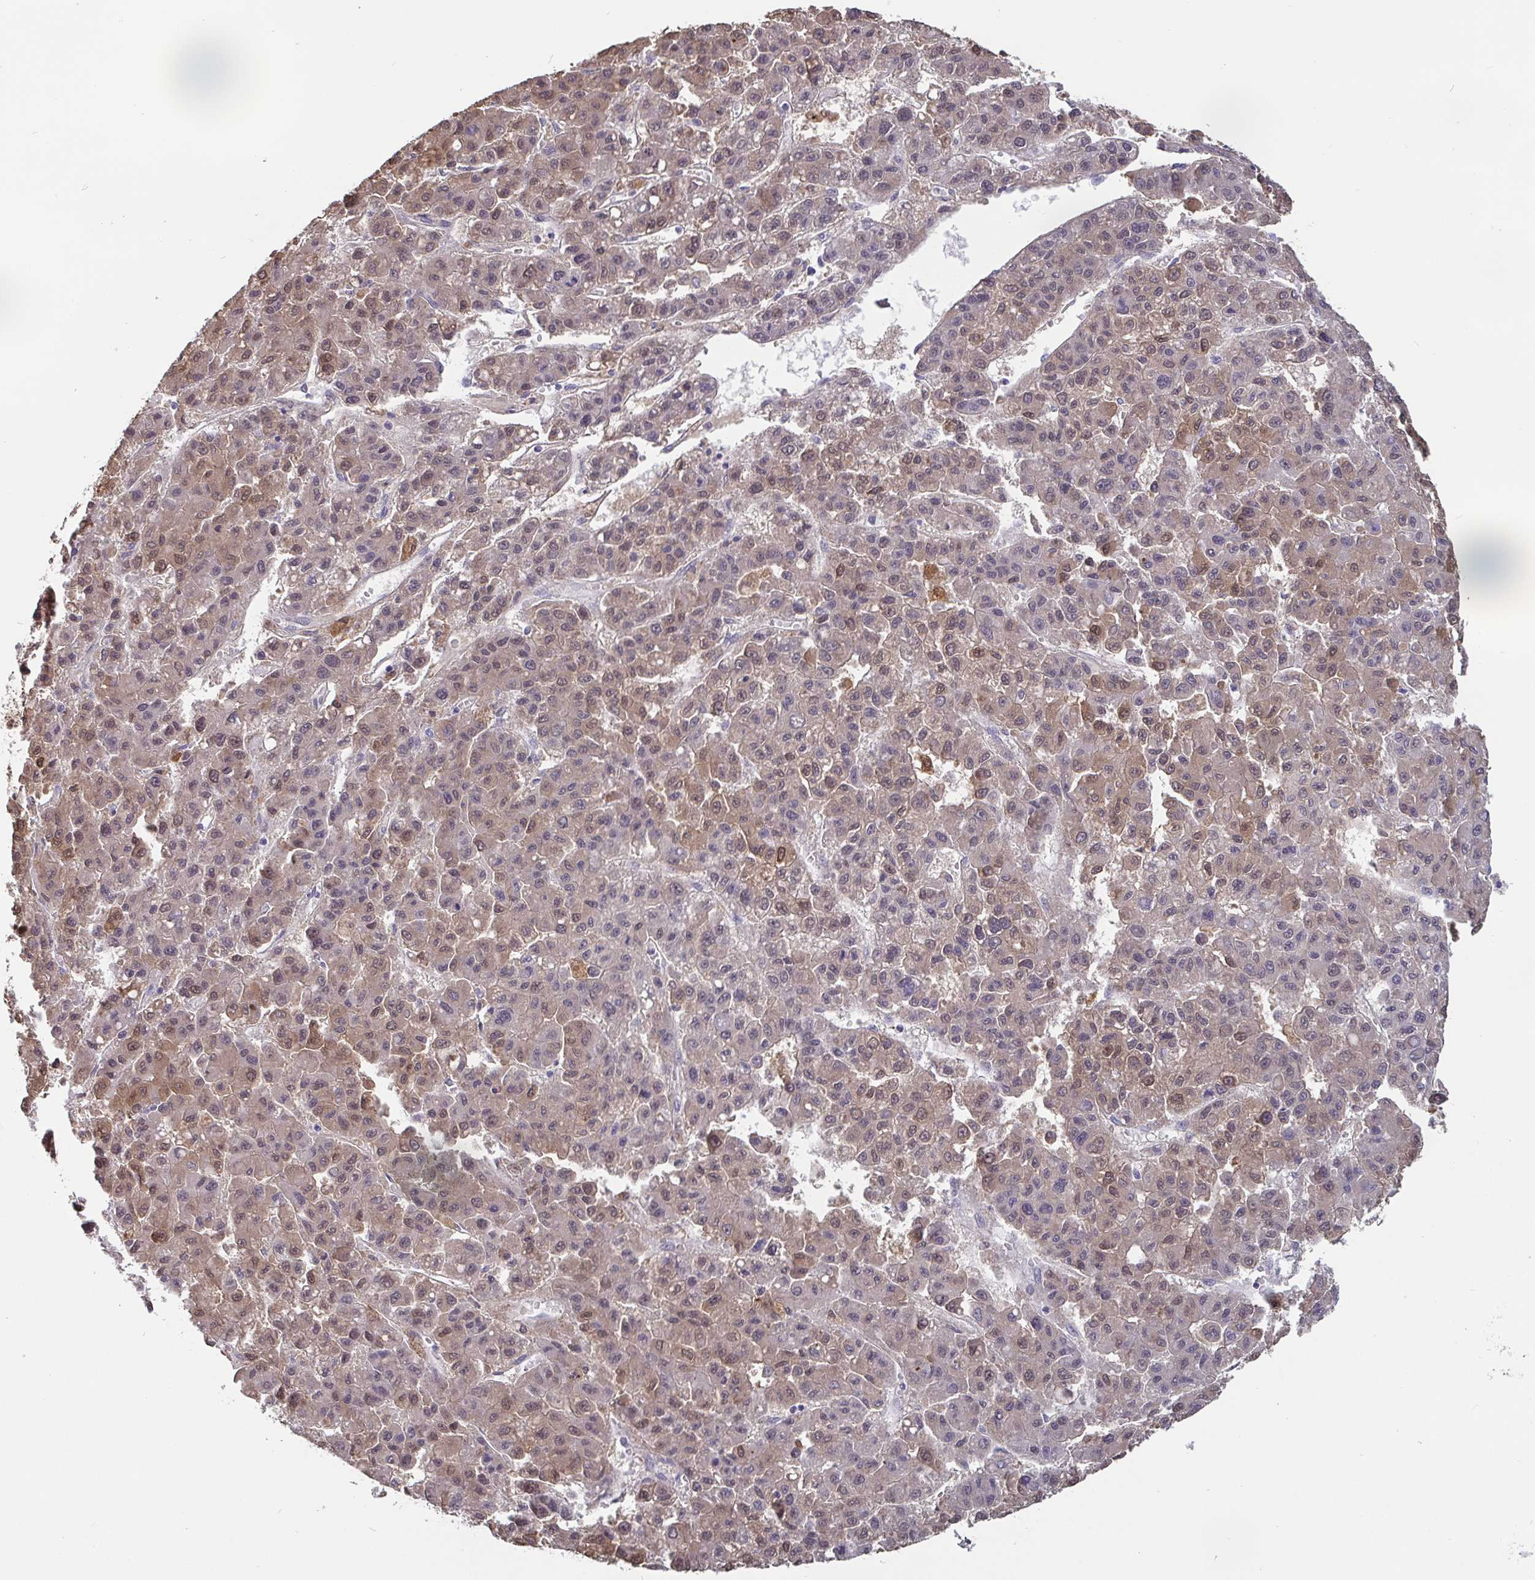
{"staining": {"intensity": "weak", "quantity": ">75%", "location": "cytoplasmic/membranous,nuclear"}, "tissue": "liver cancer", "cell_type": "Tumor cells", "image_type": "cancer", "snomed": [{"axis": "morphology", "description": "Carcinoma, Hepatocellular, NOS"}, {"axis": "topography", "description": "Liver"}], "caption": "This micrograph displays IHC staining of human liver cancer (hepatocellular carcinoma), with low weak cytoplasmic/membranous and nuclear positivity in approximately >75% of tumor cells.", "gene": "IDH1", "patient": {"sex": "male", "age": 70}}